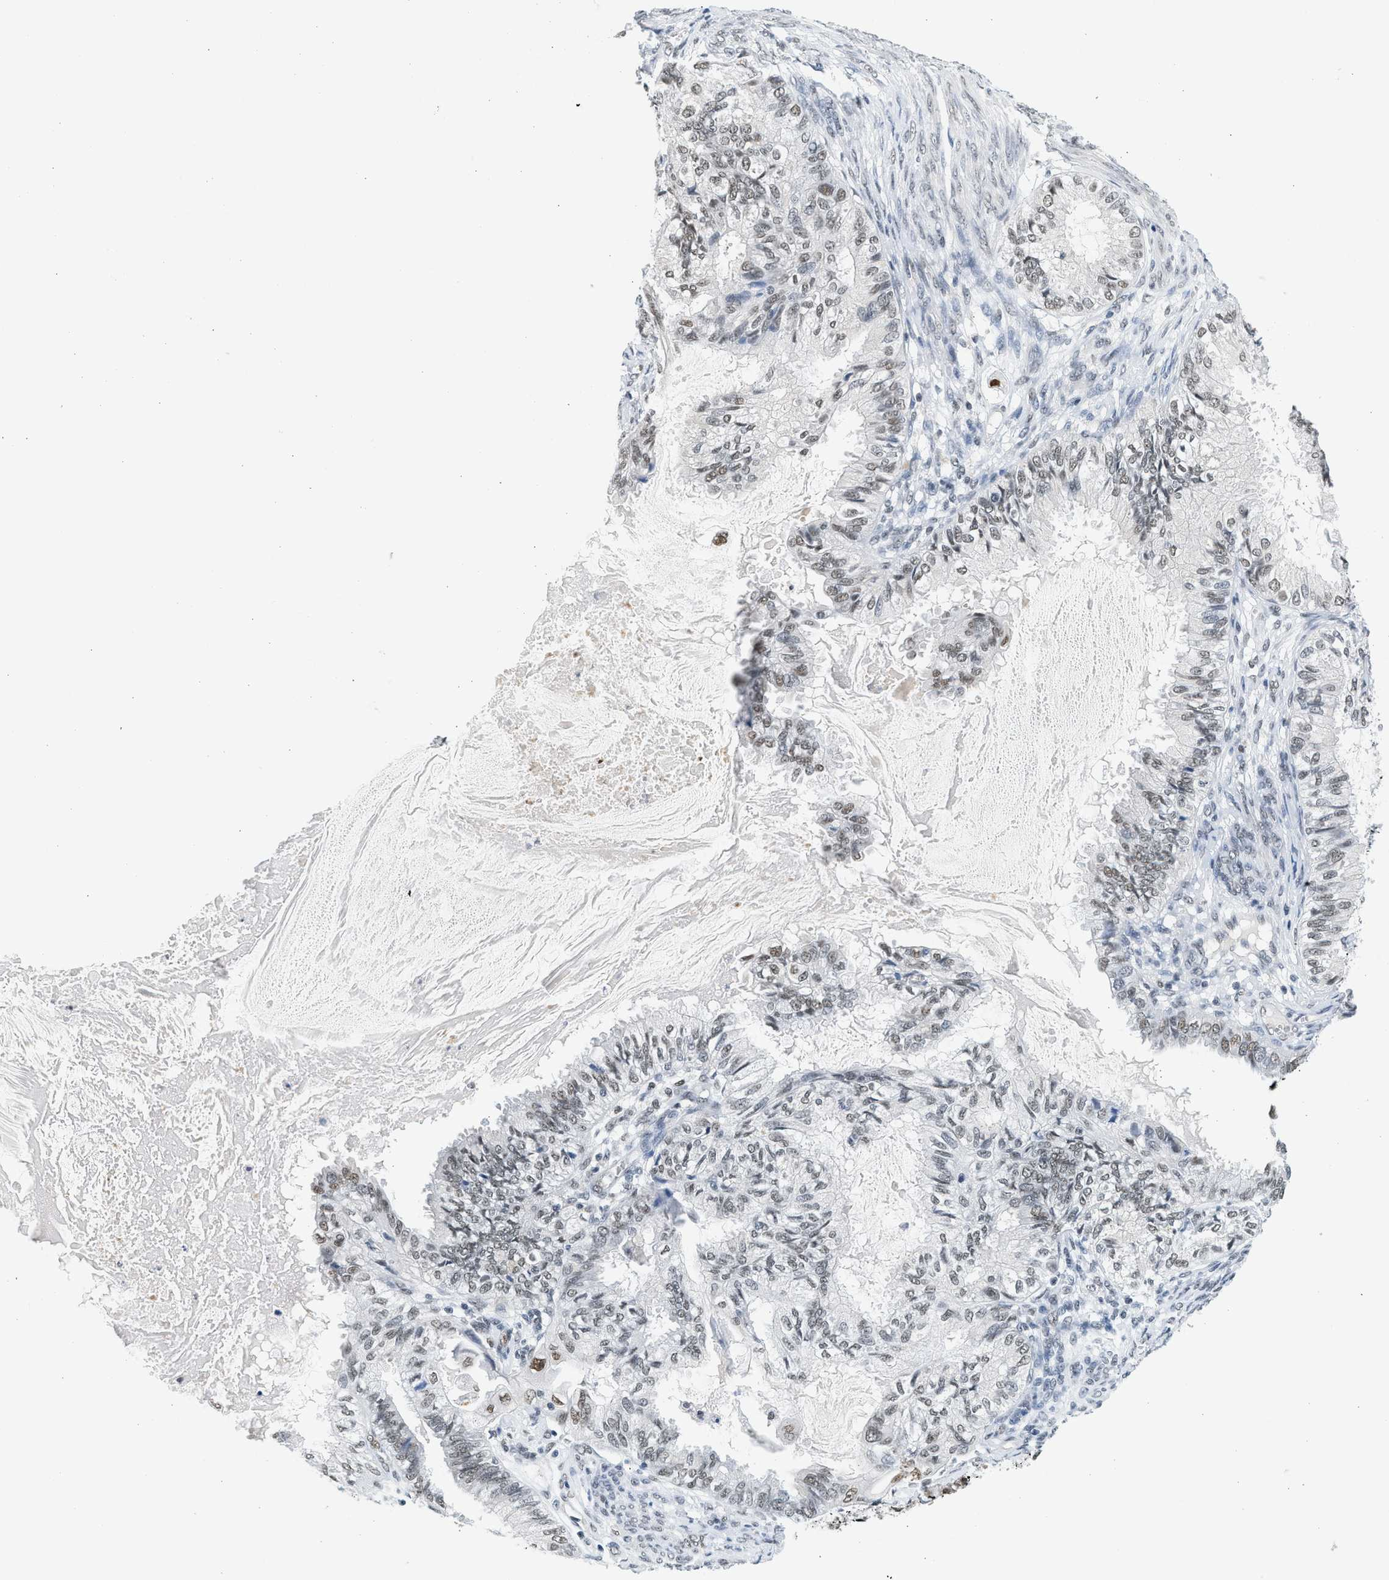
{"staining": {"intensity": "weak", "quantity": ">75%", "location": "nuclear"}, "tissue": "cervical cancer", "cell_type": "Tumor cells", "image_type": "cancer", "snomed": [{"axis": "morphology", "description": "Normal tissue, NOS"}, {"axis": "morphology", "description": "Adenocarcinoma, NOS"}, {"axis": "topography", "description": "Cervix"}, {"axis": "topography", "description": "Endometrium"}], "caption": "Protein expression by immunohistochemistry (IHC) displays weak nuclear expression in about >75% of tumor cells in cervical cancer.", "gene": "HIPK1", "patient": {"sex": "female", "age": 86}}